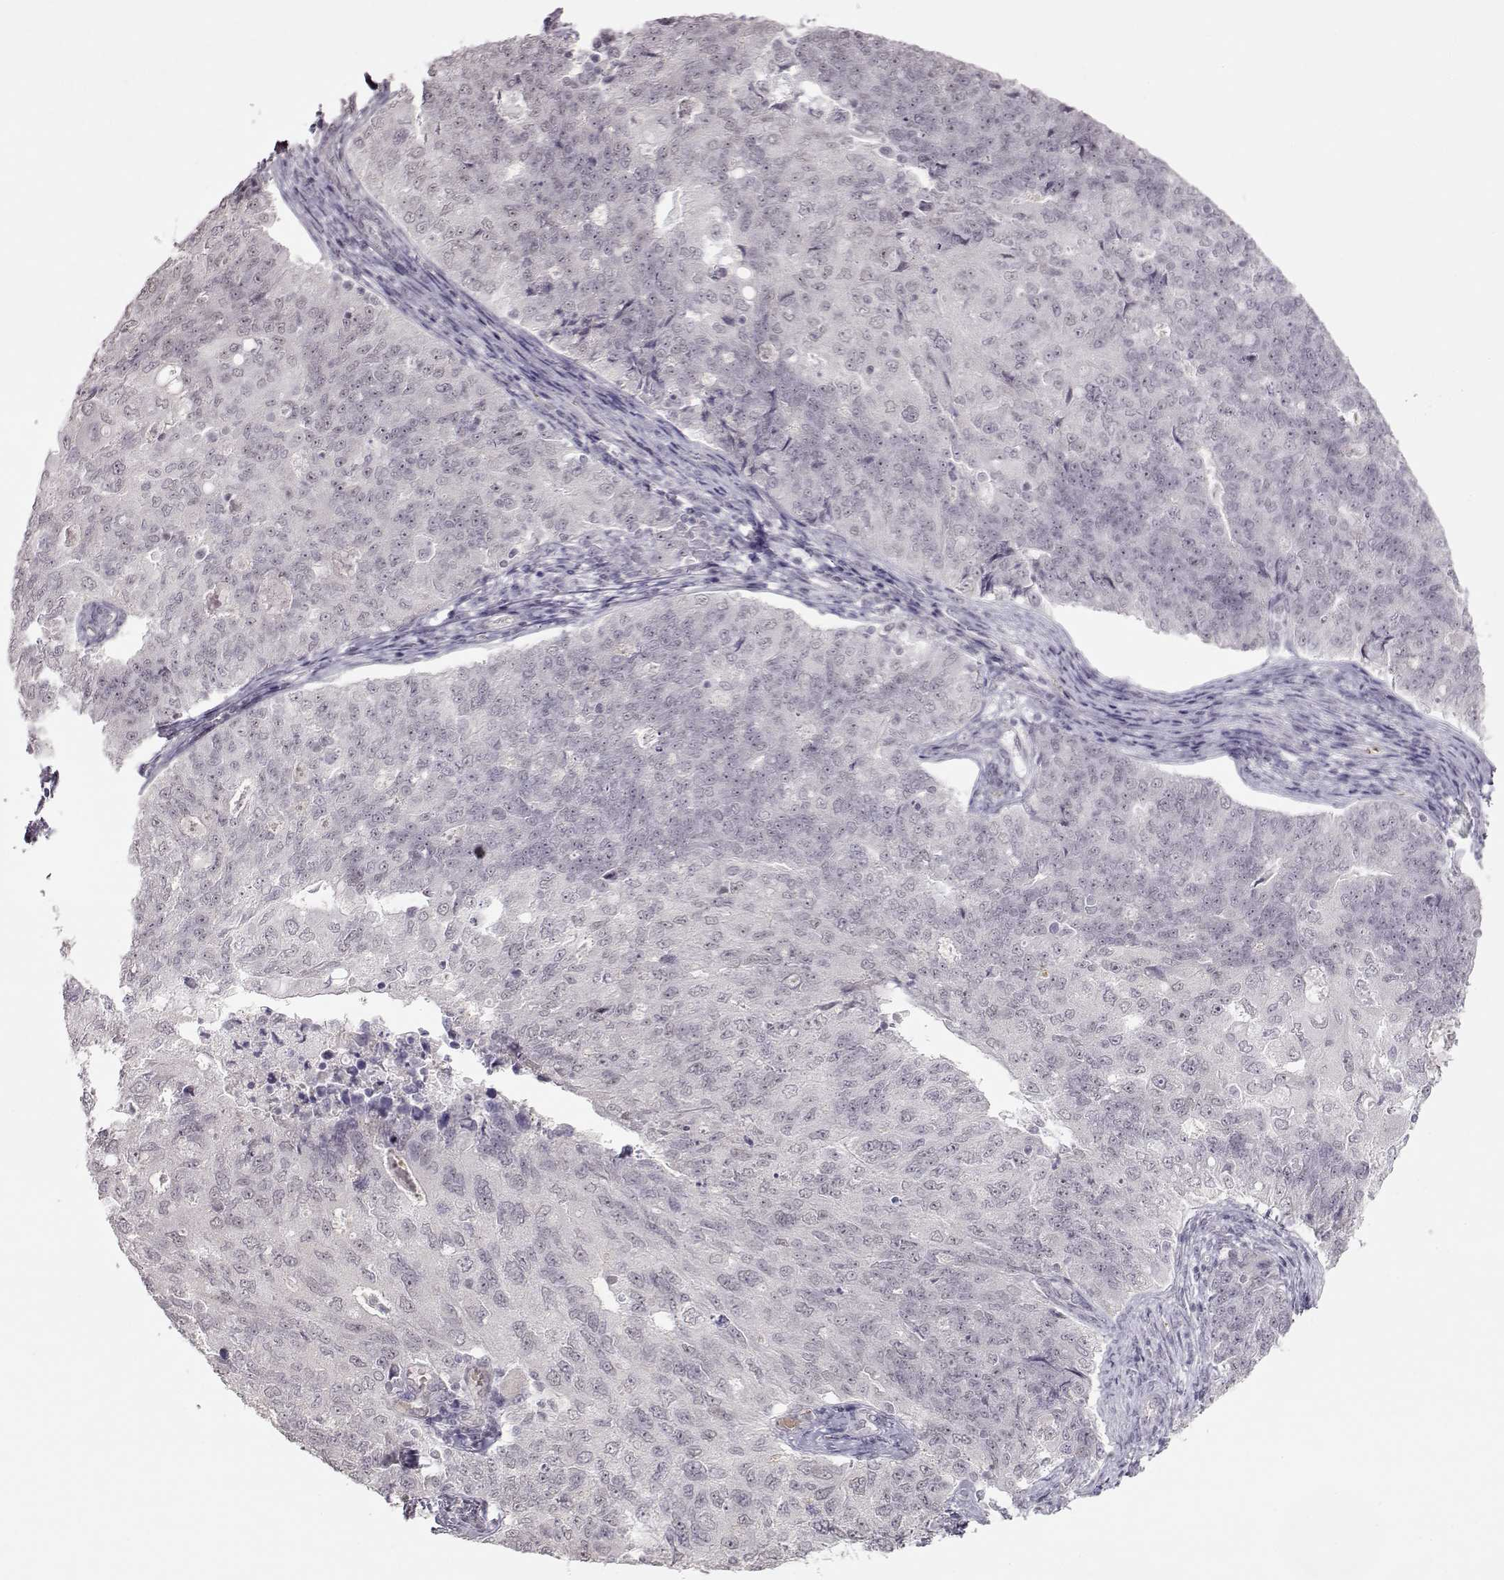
{"staining": {"intensity": "negative", "quantity": "none", "location": "none"}, "tissue": "endometrial cancer", "cell_type": "Tumor cells", "image_type": "cancer", "snomed": [{"axis": "morphology", "description": "Adenocarcinoma, NOS"}, {"axis": "topography", "description": "Endometrium"}], "caption": "Photomicrograph shows no protein expression in tumor cells of endometrial cancer tissue.", "gene": "PCP4", "patient": {"sex": "female", "age": 43}}